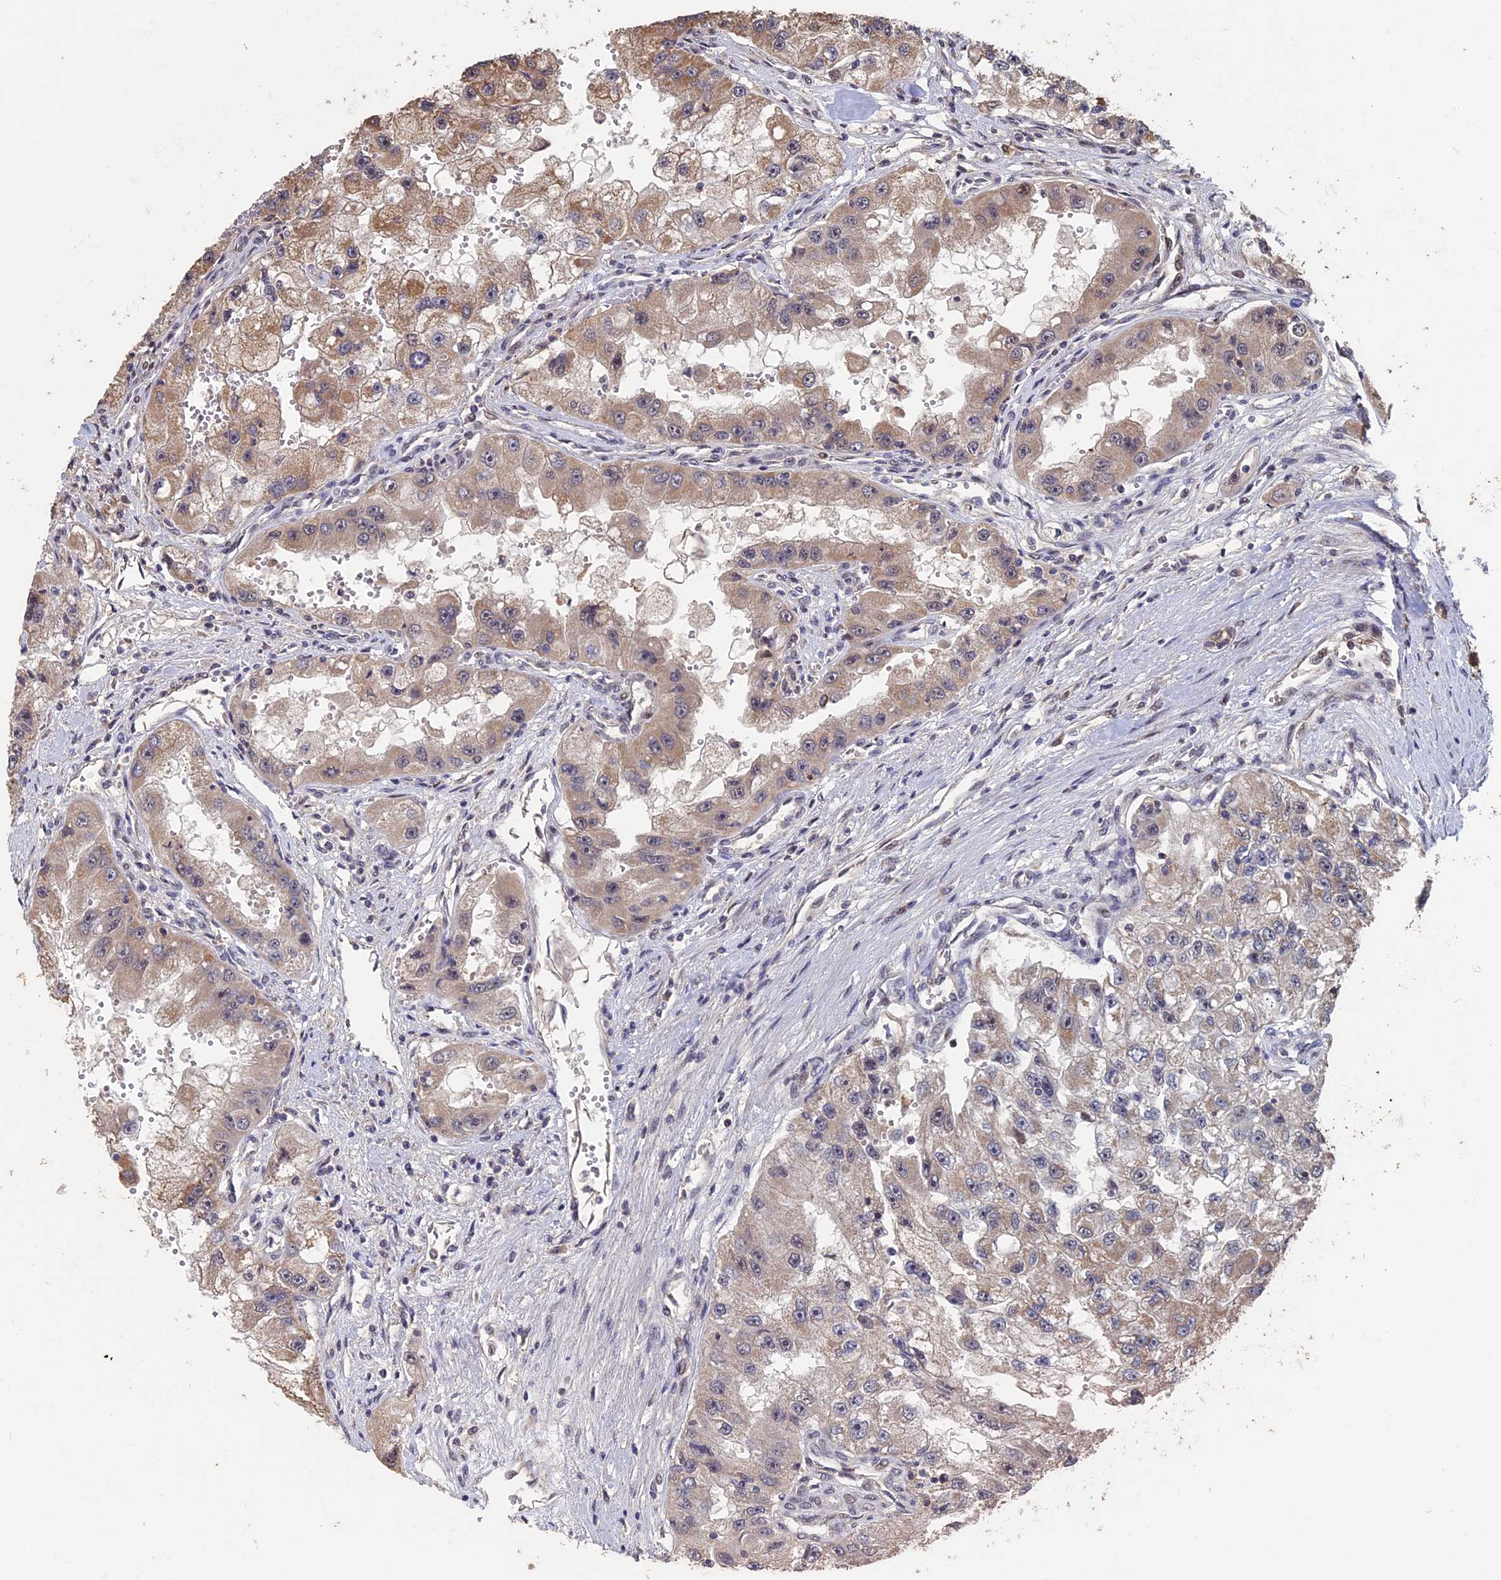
{"staining": {"intensity": "moderate", "quantity": "<25%", "location": "nuclear"}, "tissue": "renal cancer", "cell_type": "Tumor cells", "image_type": "cancer", "snomed": [{"axis": "morphology", "description": "Adenocarcinoma, NOS"}, {"axis": "topography", "description": "Kidney"}], "caption": "Immunohistochemistry (IHC) staining of renal adenocarcinoma, which exhibits low levels of moderate nuclear expression in about <25% of tumor cells indicating moderate nuclear protein expression. The staining was performed using DAB (brown) for protein detection and nuclei were counterstained in hematoxylin (blue).", "gene": "KIAA1328", "patient": {"sex": "male", "age": 63}}